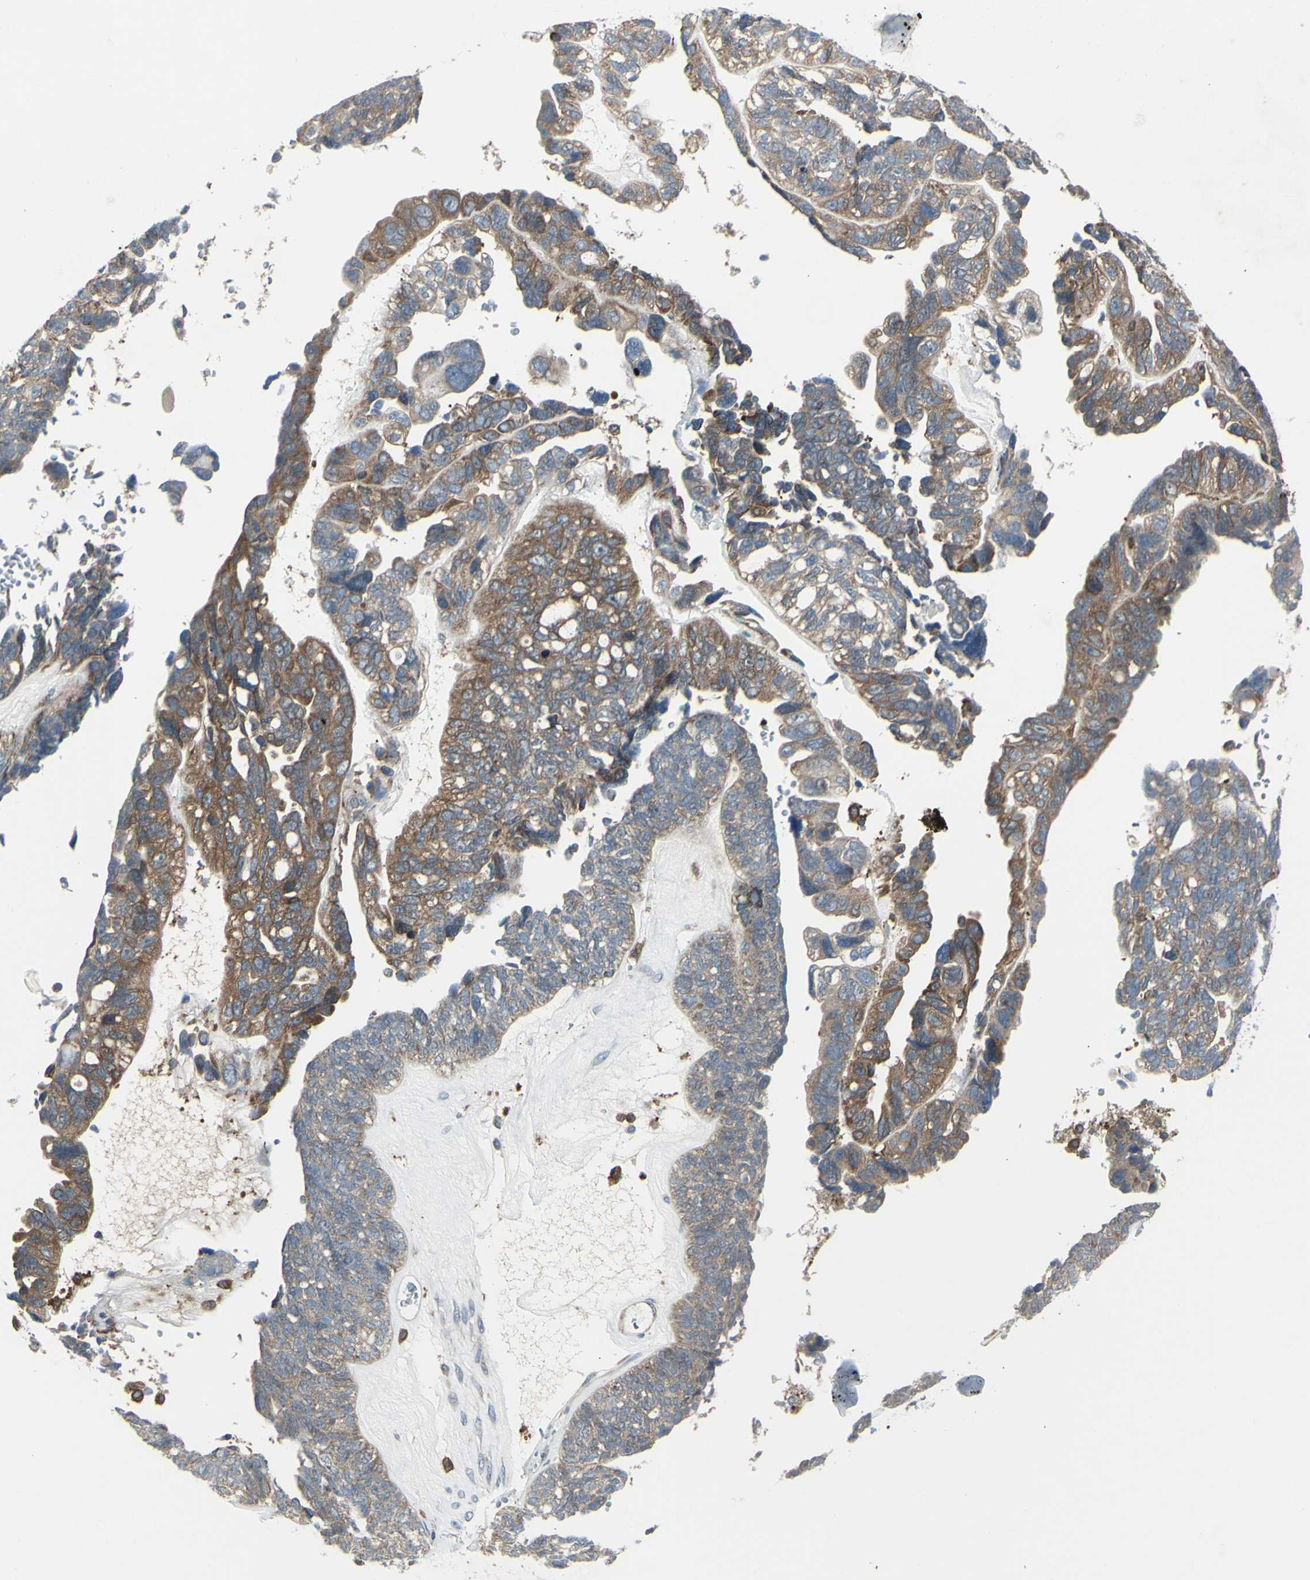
{"staining": {"intensity": "moderate", "quantity": "25%-75%", "location": "cytoplasmic/membranous"}, "tissue": "ovarian cancer", "cell_type": "Tumor cells", "image_type": "cancer", "snomed": [{"axis": "morphology", "description": "Cystadenocarcinoma, serous, NOS"}, {"axis": "topography", "description": "Ovary"}], "caption": "IHC micrograph of serous cystadenocarcinoma (ovarian) stained for a protein (brown), which shows medium levels of moderate cytoplasmic/membranous staining in about 25%-75% of tumor cells.", "gene": "IGSF9B", "patient": {"sex": "female", "age": 79}}